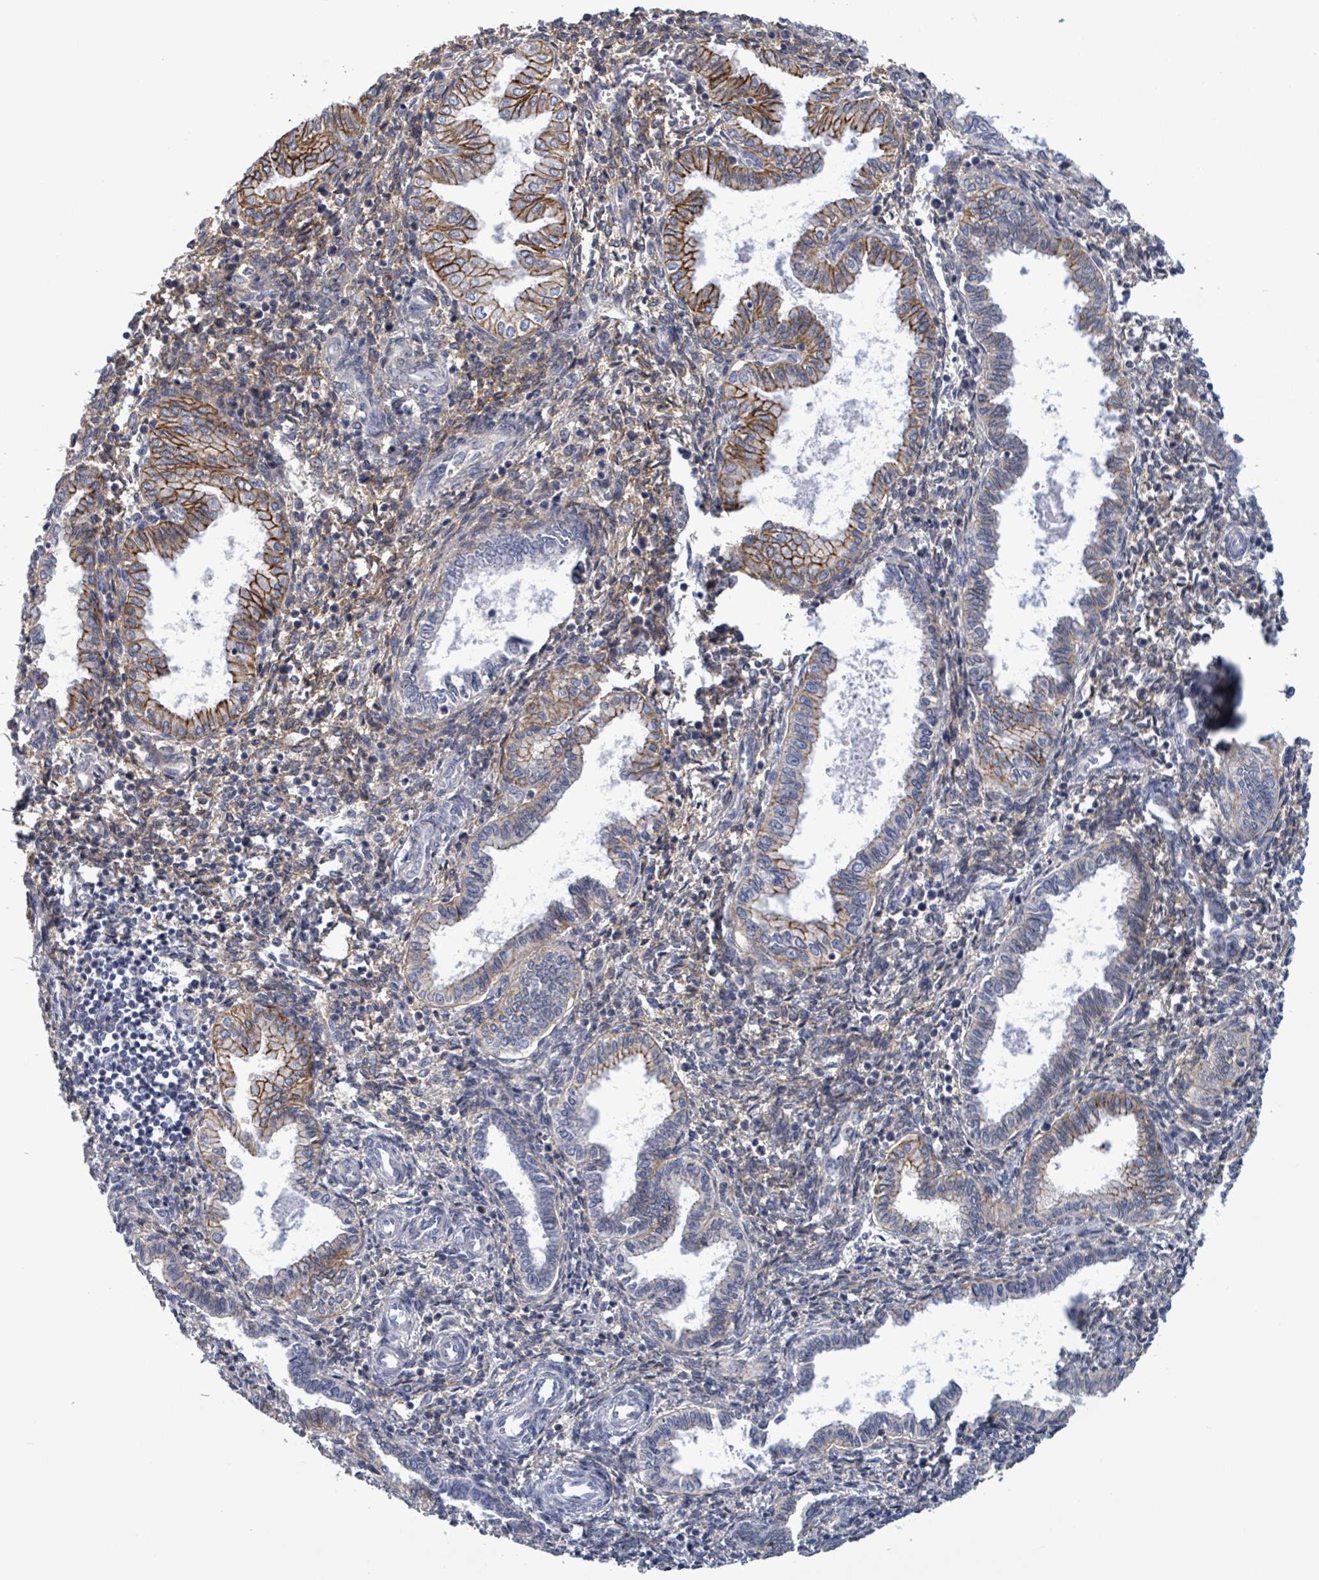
{"staining": {"intensity": "negative", "quantity": "none", "location": "none"}, "tissue": "endometrium", "cell_type": "Cells in endometrial stroma", "image_type": "normal", "snomed": [{"axis": "morphology", "description": "Normal tissue, NOS"}, {"axis": "topography", "description": "Endometrium"}], "caption": "This histopathology image is of normal endometrium stained with immunohistochemistry to label a protein in brown with the nuclei are counter-stained blue. There is no expression in cells in endometrial stroma.", "gene": "BSG", "patient": {"sex": "female", "age": 37}}